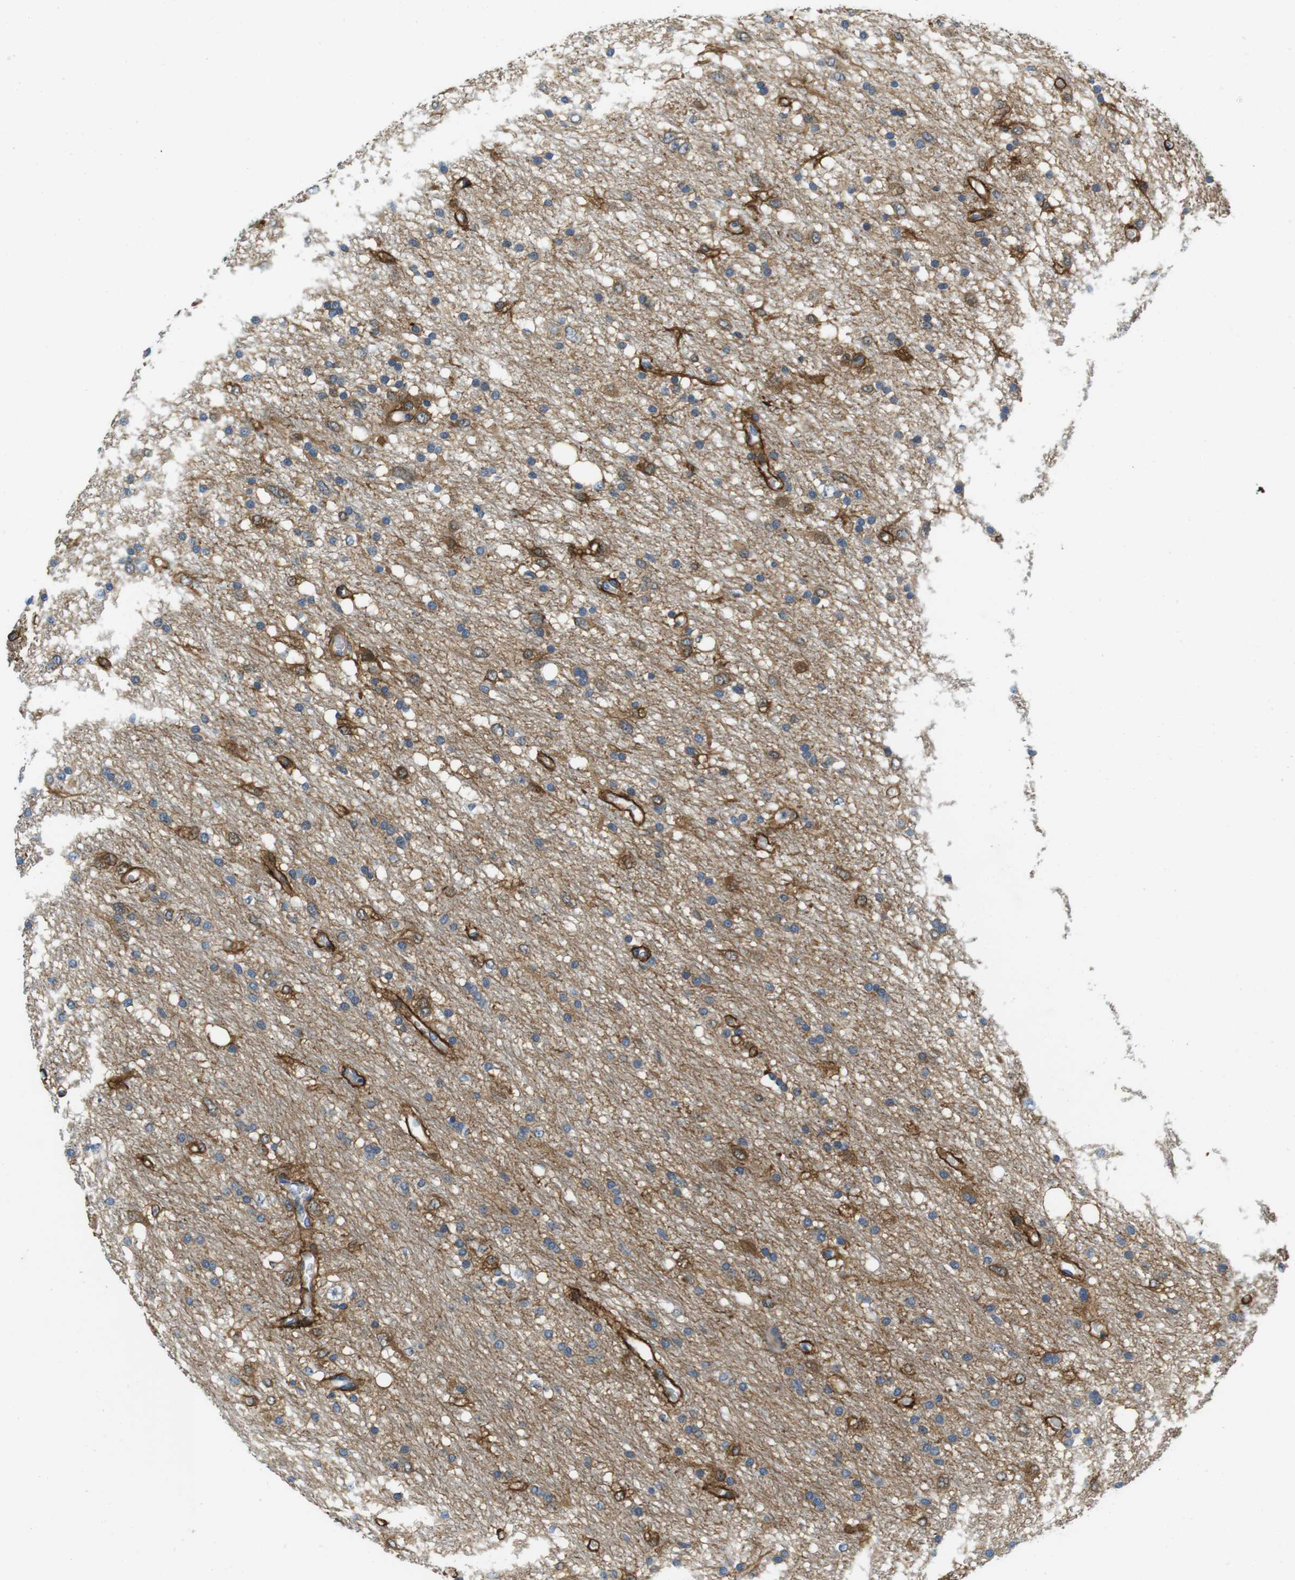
{"staining": {"intensity": "weak", "quantity": "<25%", "location": "cytoplasmic/membranous"}, "tissue": "glioma", "cell_type": "Tumor cells", "image_type": "cancer", "snomed": [{"axis": "morphology", "description": "Glioma, malignant, Low grade"}, {"axis": "topography", "description": "Brain"}], "caption": "This is an IHC histopathology image of human malignant glioma (low-grade). There is no staining in tumor cells.", "gene": "DTNA", "patient": {"sex": "male", "age": 77}}